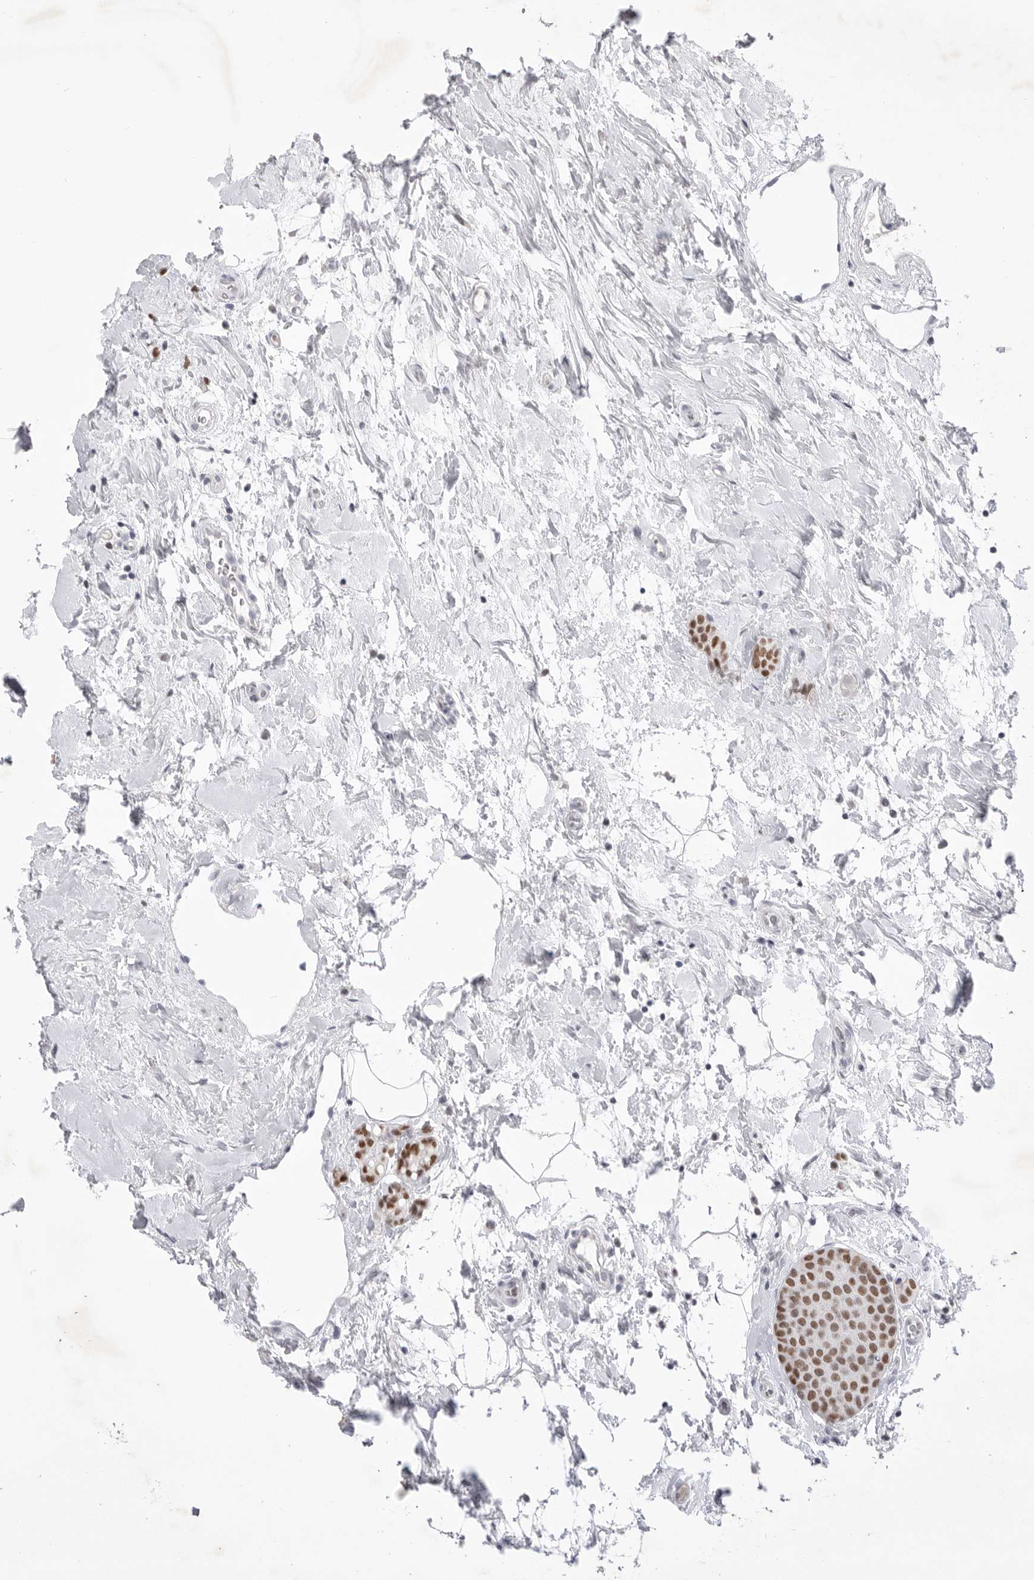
{"staining": {"intensity": "moderate", "quantity": ">75%", "location": "nuclear"}, "tissue": "breast cancer", "cell_type": "Tumor cells", "image_type": "cancer", "snomed": [{"axis": "morphology", "description": "Lobular carcinoma, in situ"}, {"axis": "morphology", "description": "Lobular carcinoma"}, {"axis": "topography", "description": "Breast"}], "caption": "Moderate nuclear protein expression is identified in approximately >75% of tumor cells in lobular carcinoma in situ (breast).", "gene": "ZBTB7B", "patient": {"sex": "female", "age": 41}}